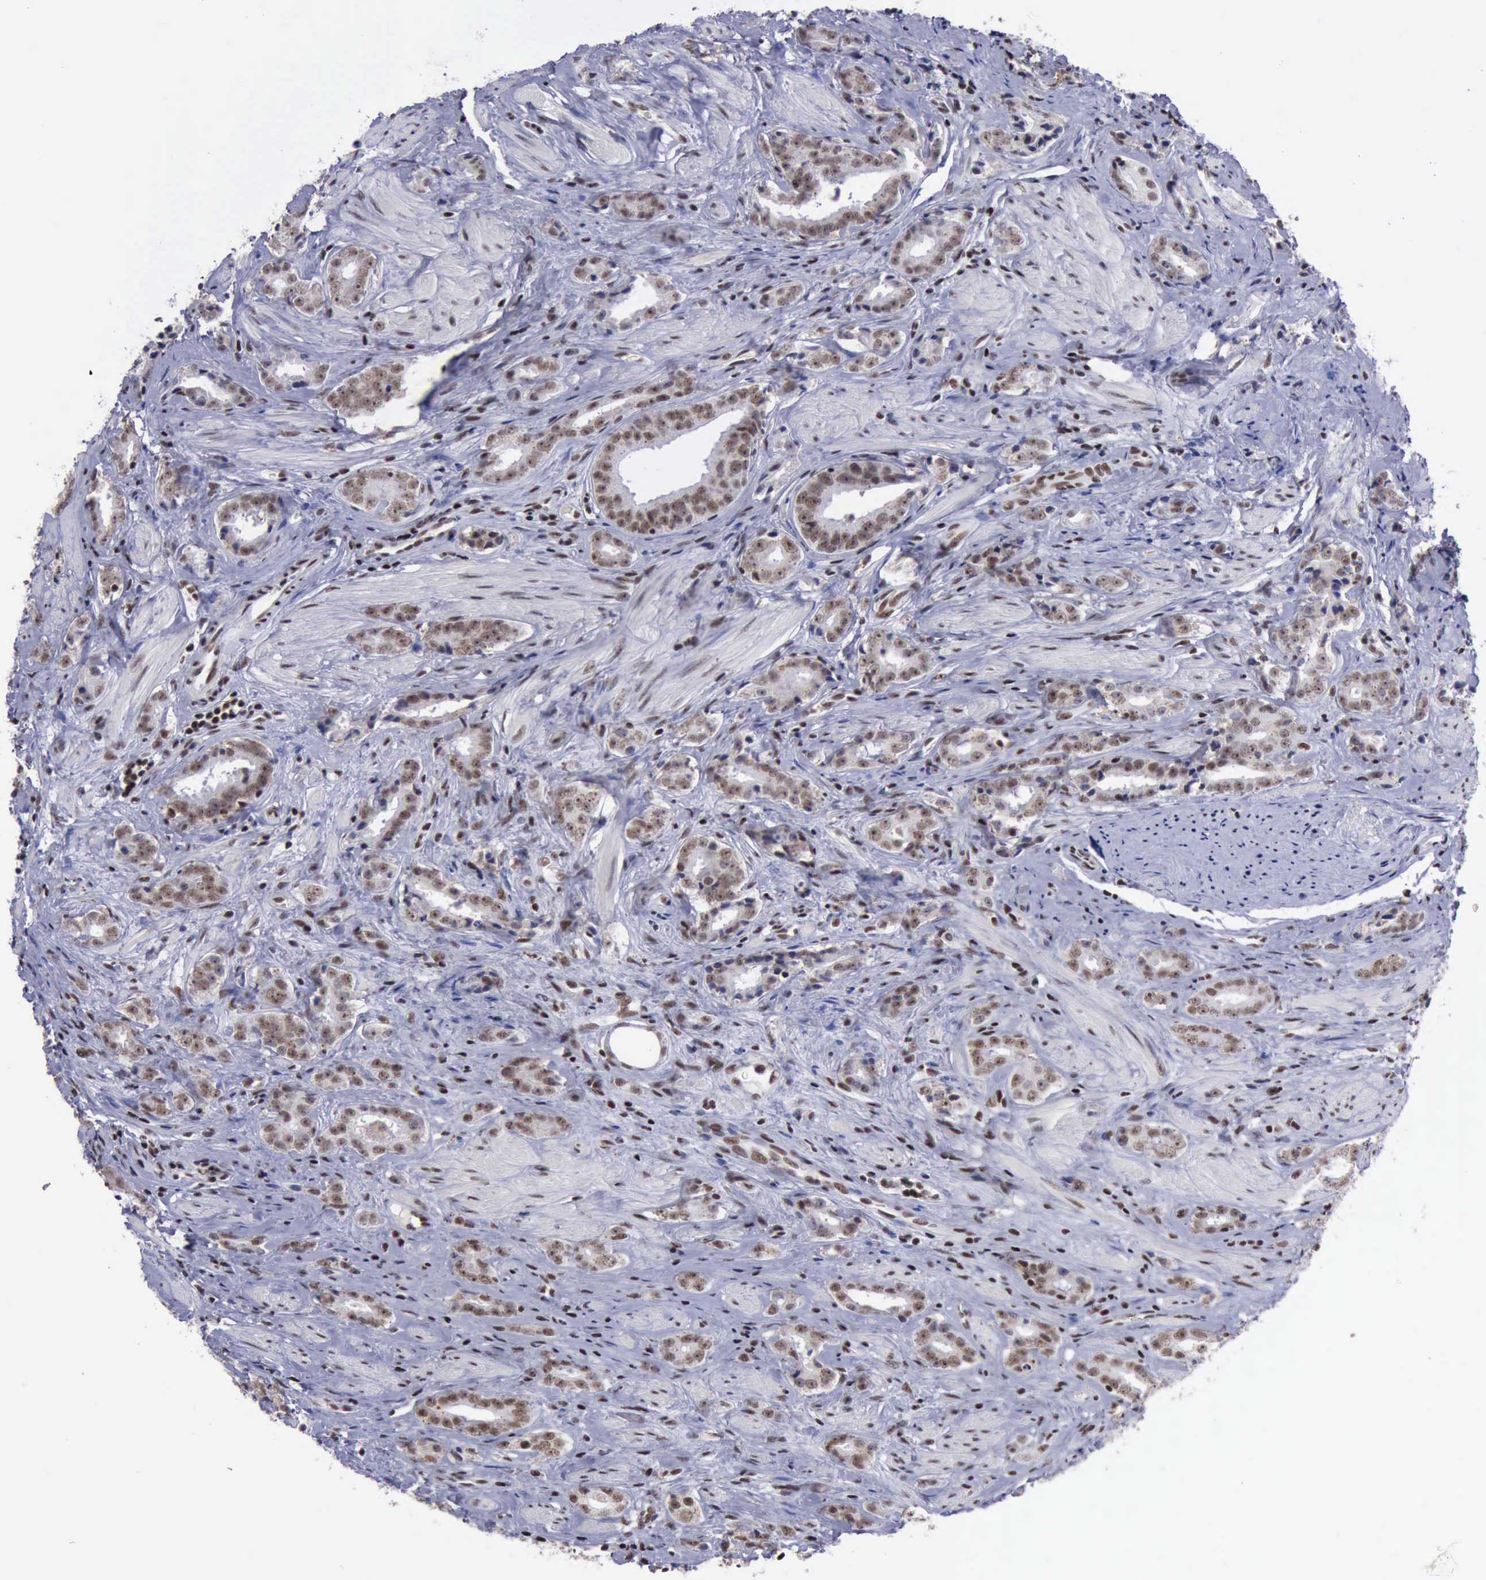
{"staining": {"intensity": "moderate", "quantity": "25%-75%", "location": "nuclear"}, "tissue": "prostate cancer", "cell_type": "Tumor cells", "image_type": "cancer", "snomed": [{"axis": "morphology", "description": "Adenocarcinoma, Medium grade"}, {"axis": "topography", "description": "Prostate"}], "caption": "Medium-grade adenocarcinoma (prostate) stained with IHC shows moderate nuclear positivity in about 25%-75% of tumor cells. (brown staining indicates protein expression, while blue staining denotes nuclei).", "gene": "YY1", "patient": {"sex": "male", "age": 53}}